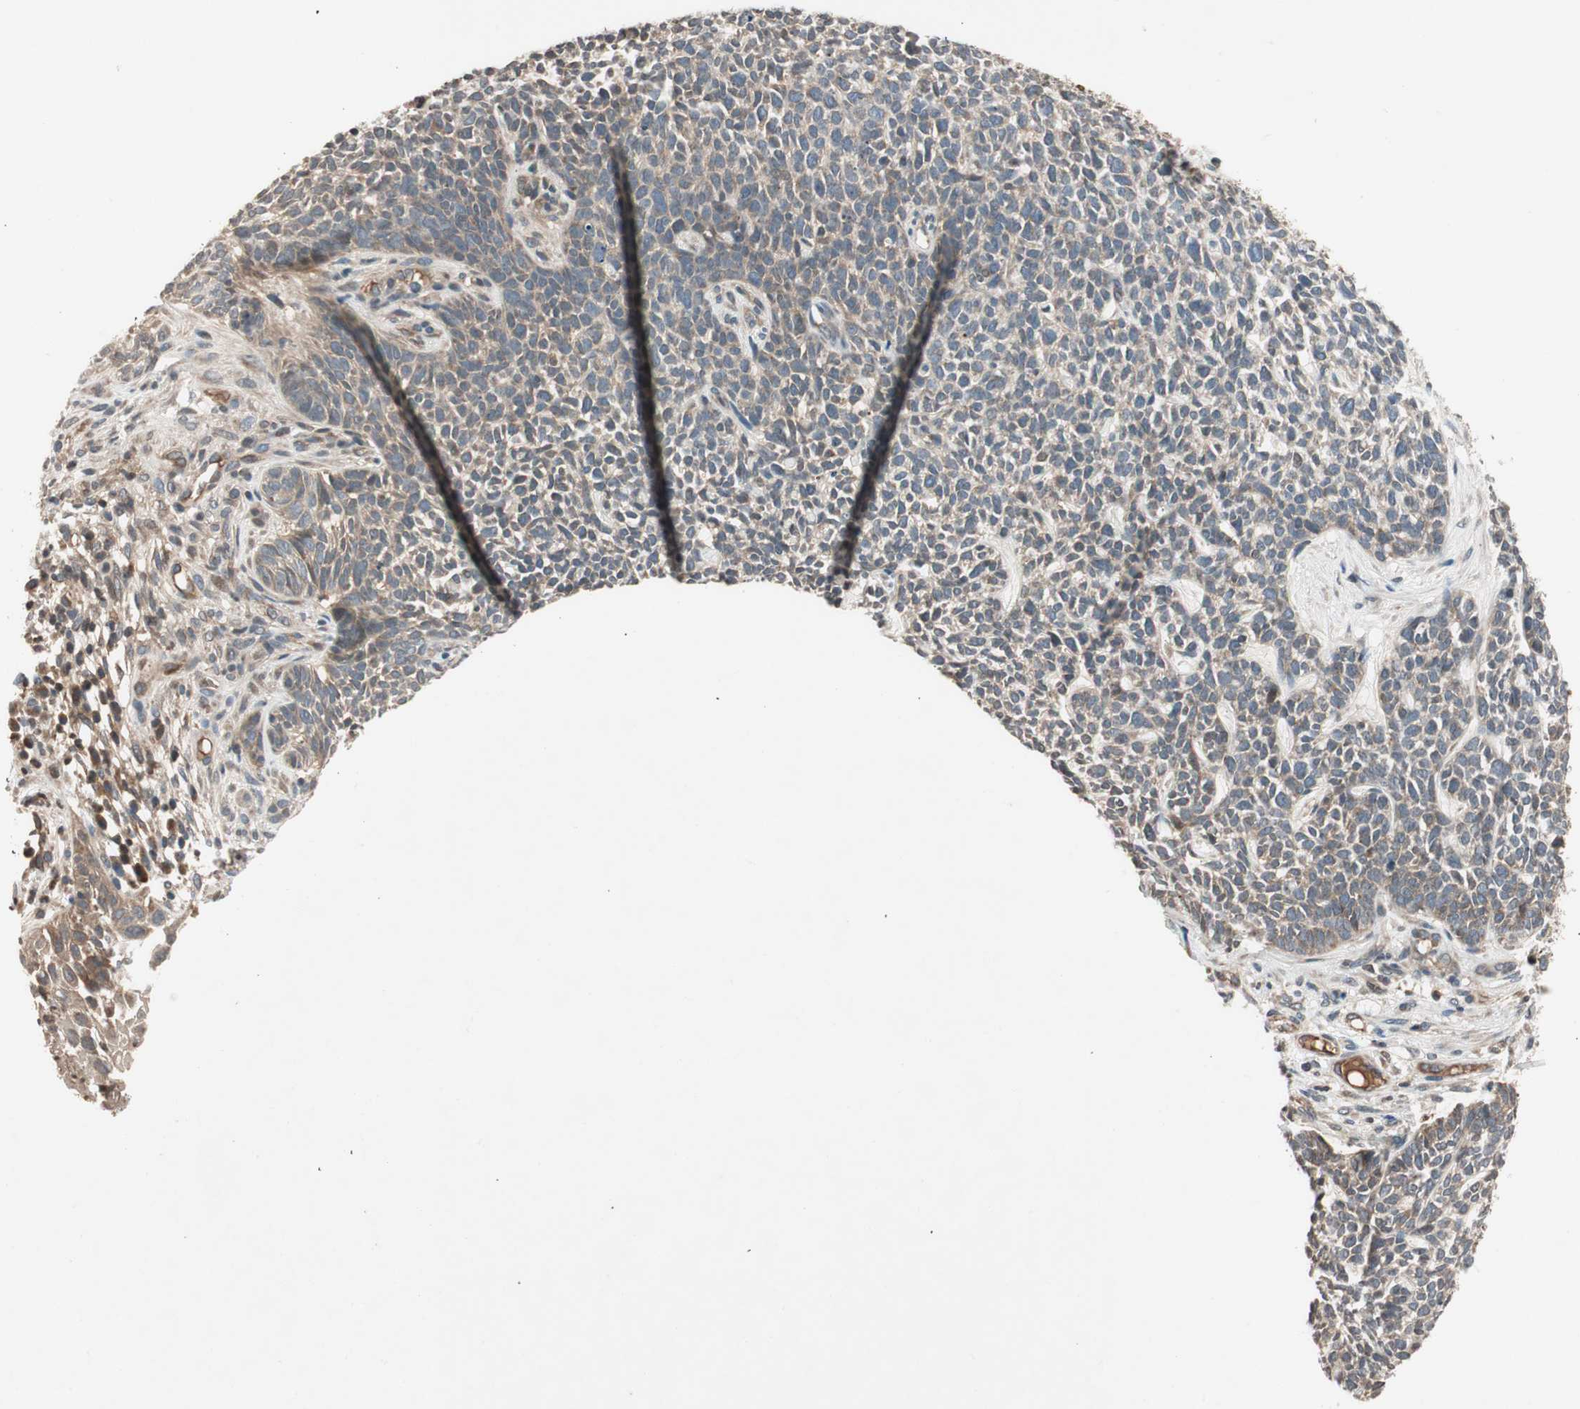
{"staining": {"intensity": "weak", "quantity": "25%-75%", "location": "cytoplasmic/membranous"}, "tissue": "skin cancer", "cell_type": "Tumor cells", "image_type": "cancer", "snomed": [{"axis": "morphology", "description": "Basal cell carcinoma"}, {"axis": "topography", "description": "Skin"}], "caption": "This photomicrograph exhibits skin basal cell carcinoma stained with immunohistochemistry (IHC) to label a protein in brown. The cytoplasmic/membranous of tumor cells show weak positivity for the protein. Nuclei are counter-stained blue.", "gene": "GCLM", "patient": {"sex": "female", "age": 84}}